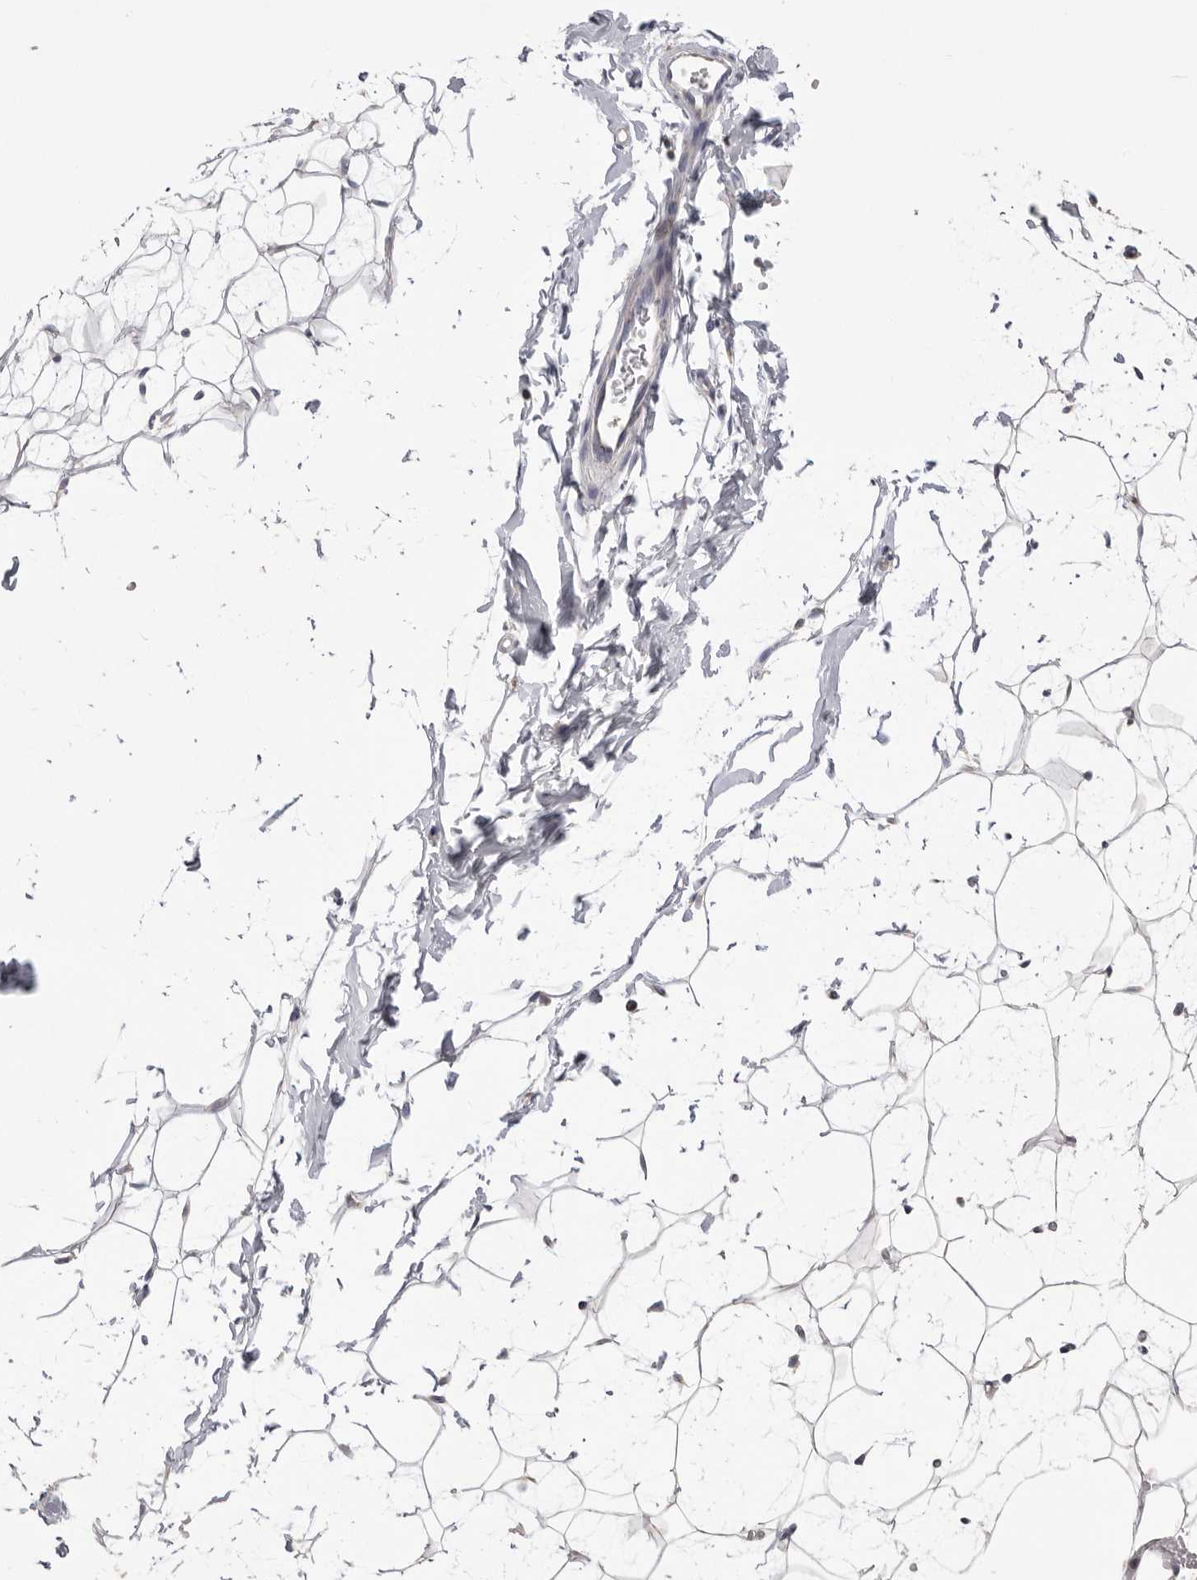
{"staining": {"intensity": "negative", "quantity": "none", "location": "none"}, "tissue": "adipose tissue", "cell_type": "Adipocytes", "image_type": "normal", "snomed": [{"axis": "morphology", "description": "Normal tissue, NOS"}, {"axis": "topography", "description": "Breast"}], "caption": "Immunohistochemistry micrograph of unremarkable adipose tissue: human adipose tissue stained with DAB demonstrates no significant protein positivity in adipocytes. The staining was performed using DAB (3,3'-diaminobenzidine) to visualize the protein expression in brown, while the nuclei were stained in blue with hematoxylin (Magnification: 20x).", "gene": "VDAC3", "patient": {"sex": "female", "age": 23}}